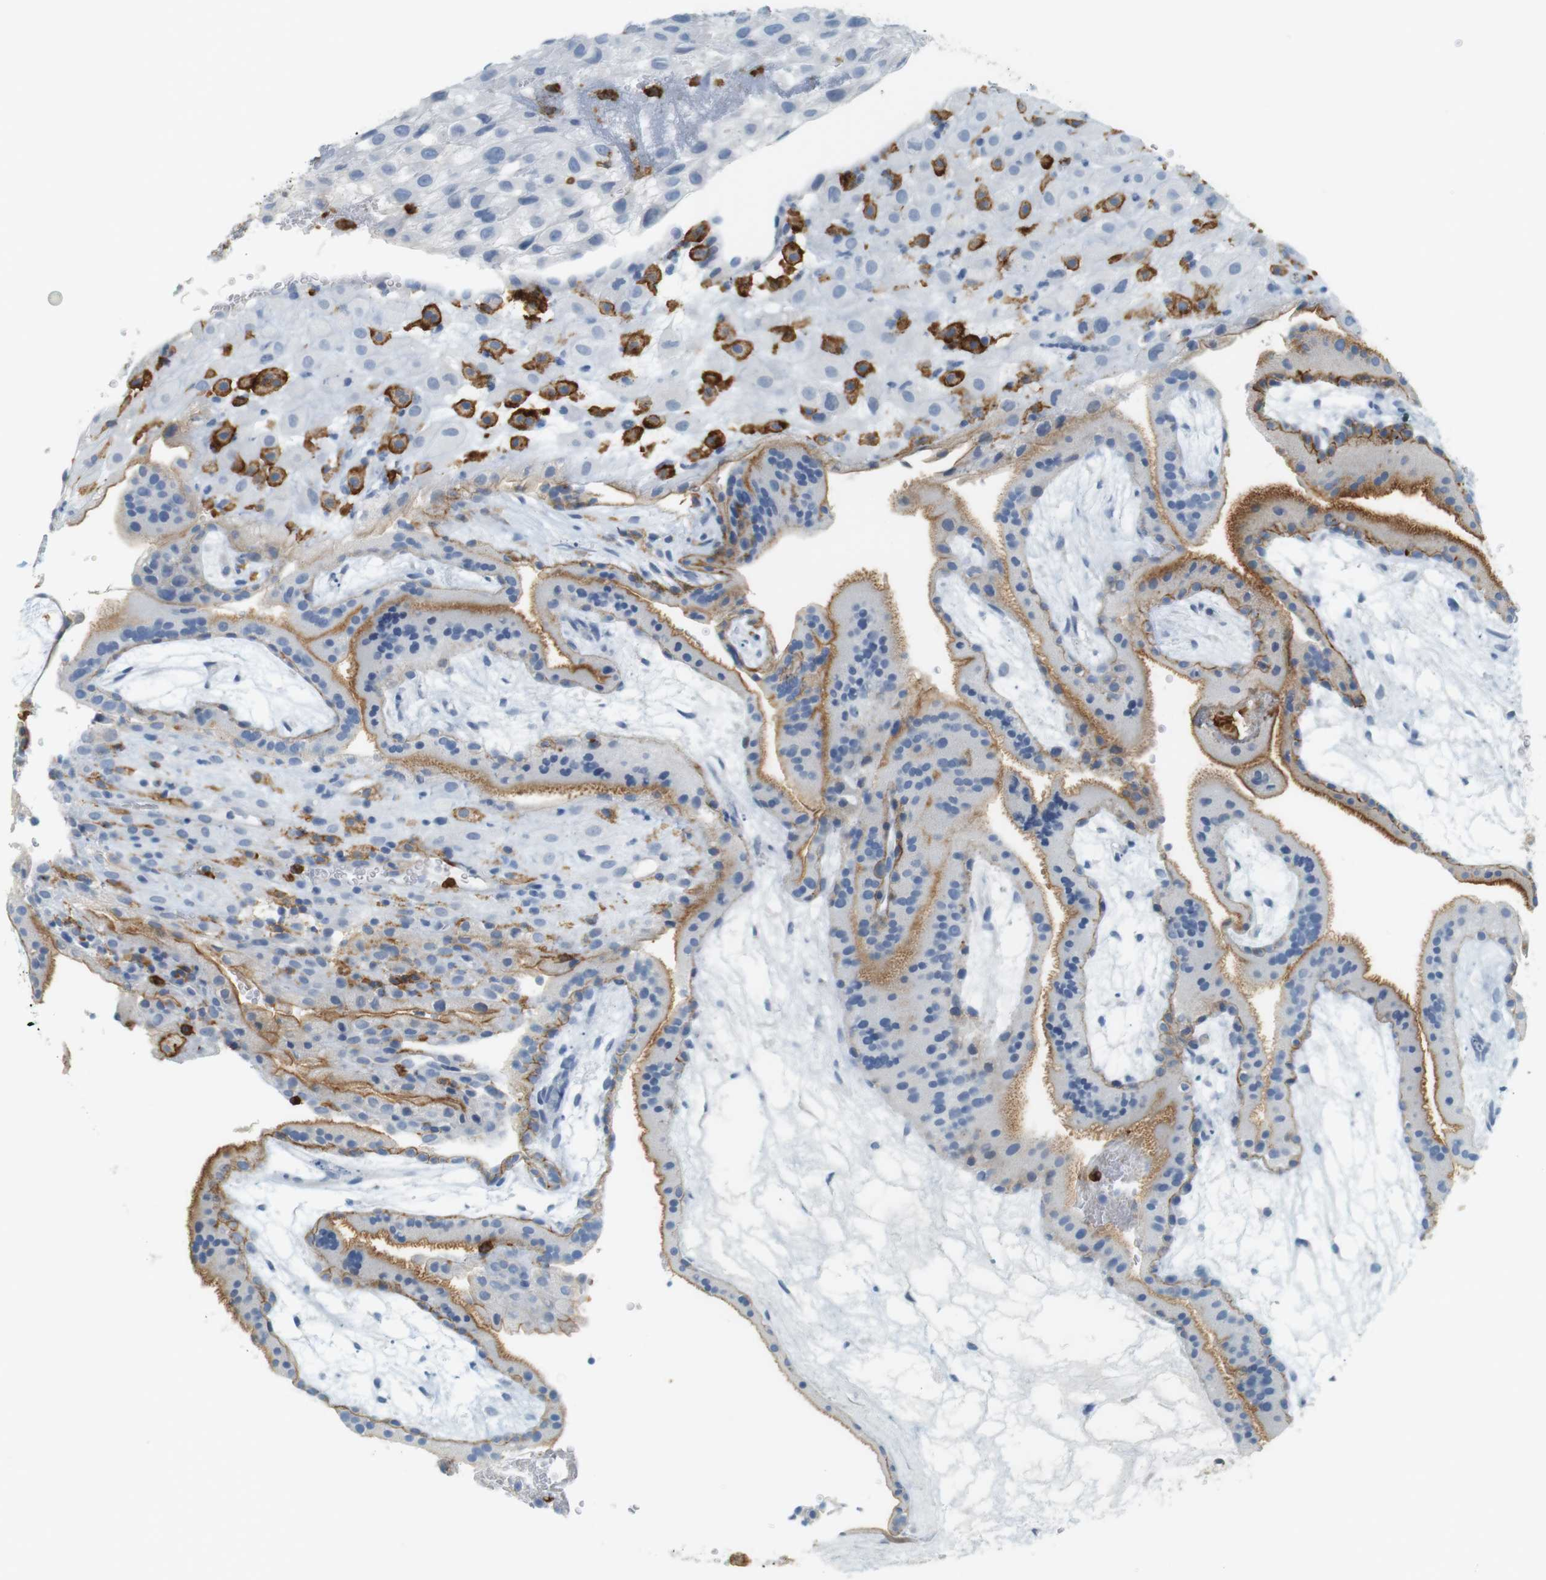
{"staining": {"intensity": "strong", "quantity": "25%-75%", "location": "cytoplasmic/membranous"}, "tissue": "placenta", "cell_type": "Decidual cells", "image_type": "normal", "snomed": [{"axis": "morphology", "description": "Normal tissue, NOS"}, {"axis": "topography", "description": "Placenta"}], "caption": "Unremarkable placenta was stained to show a protein in brown. There is high levels of strong cytoplasmic/membranous staining in about 25%-75% of decidual cells. (IHC, brightfield microscopy, high magnification).", "gene": "SIRPA", "patient": {"sex": "female", "age": 19}}